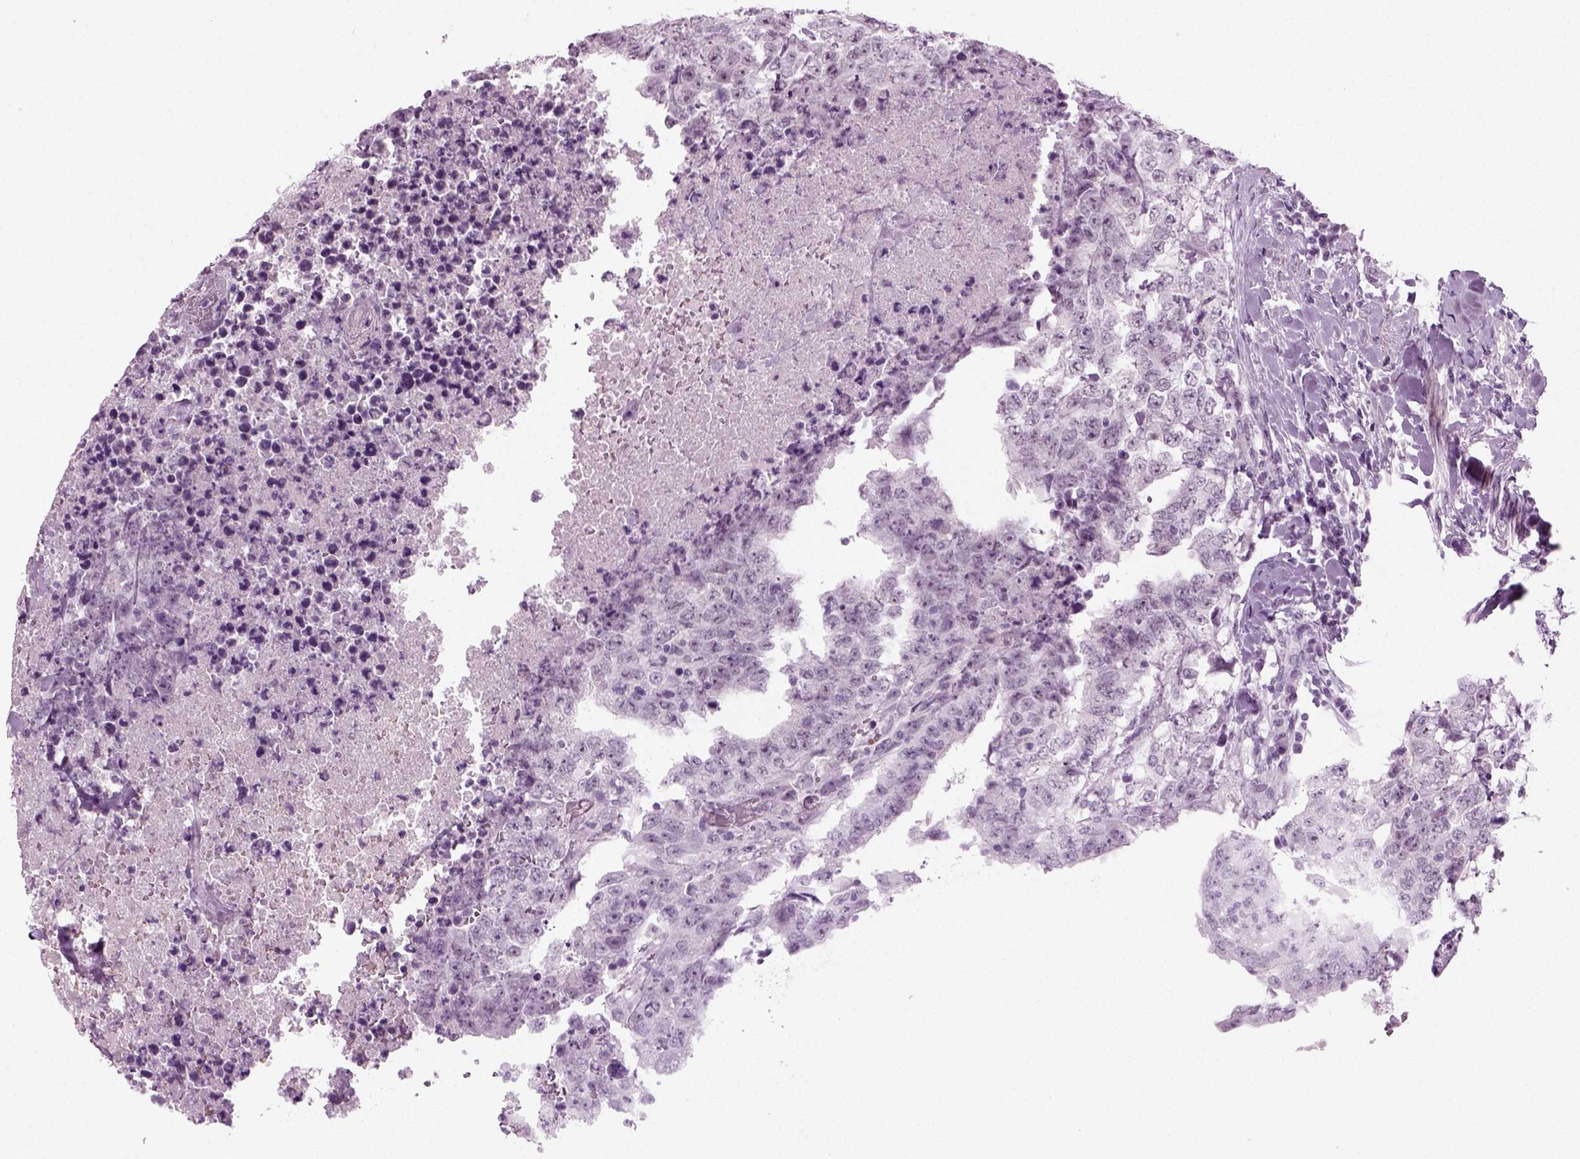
{"staining": {"intensity": "negative", "quantity": "none", "location": "none"}, "tissue": "testis cancer", "cell_type": "Tumor cells", "image_type": "cancer", "snomed": [{"axis": "morphology", "description": "Carcinoma, Embryonal, NOS"}, {"axis": "topography", "description": "Testis"}], "caption": "Tumor cells show no significant expression in testis cancer.", "gene": "ZC2HC1C", "patient": {"sex": "male", "age": 24}}